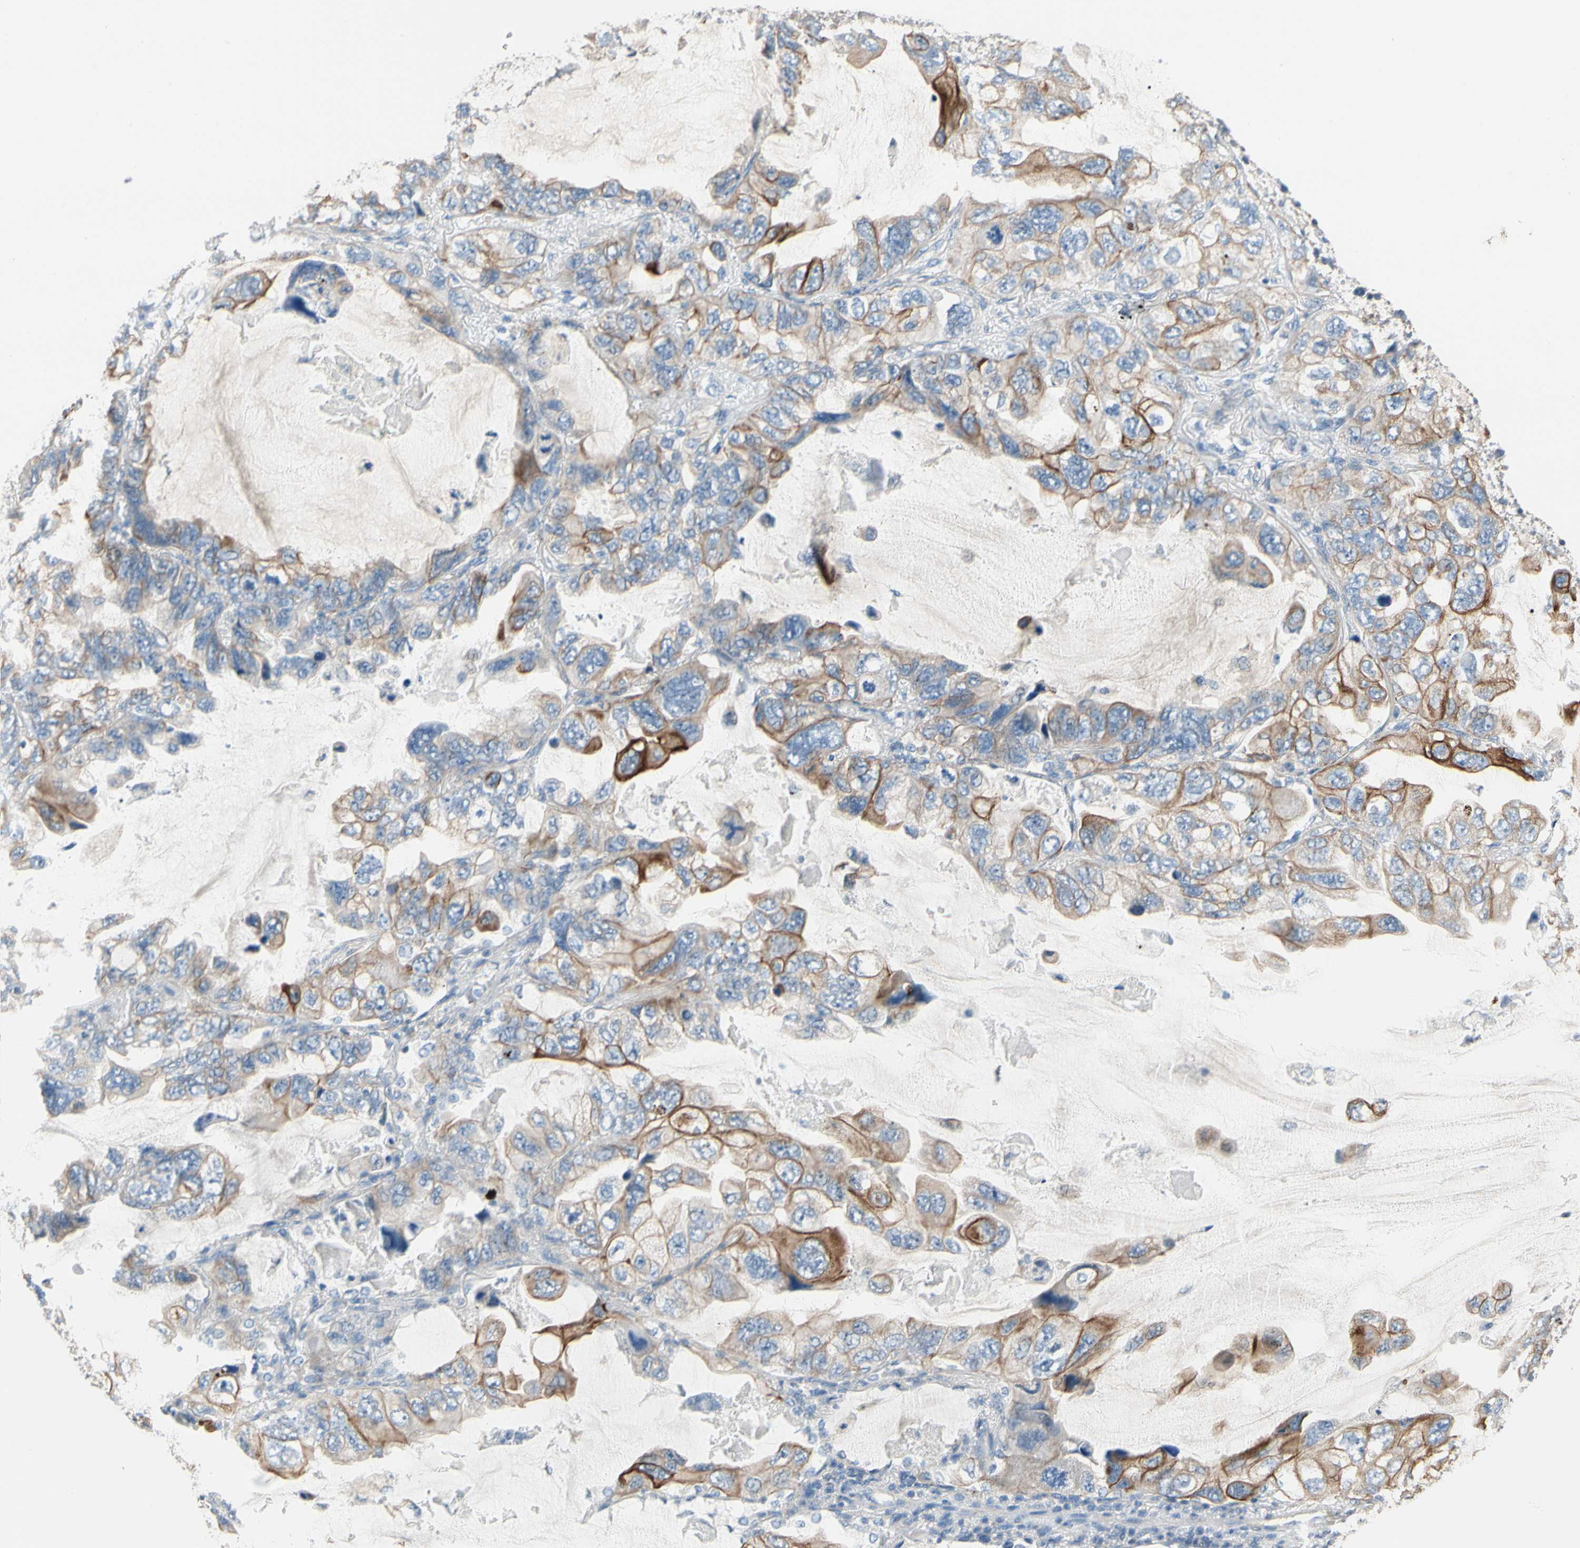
{"staining": {"intensity": "strong", "quantity": "25%-75%", "location": "cytoplasmic/membranous"}, "tissue": "lung cancer", "cell_type": "Tumor cells", "image_type": "cancer", "snomed": [{"axis": "morphology", "description": "Squamous cell carcinoma, NOS"}, {"axis": "topography", "description": "Lung"}], "caption": "Immunohistochemistry image of lung cancer (squamous cell carcinoma) stained for a protein (brown), which exhibits high levels of strong cytoplasmic/membranous positivity in approximately 25%-75% of tumor cells.", "gene": "DUSP12", "patient": {"sex": "female", "age": 73}}